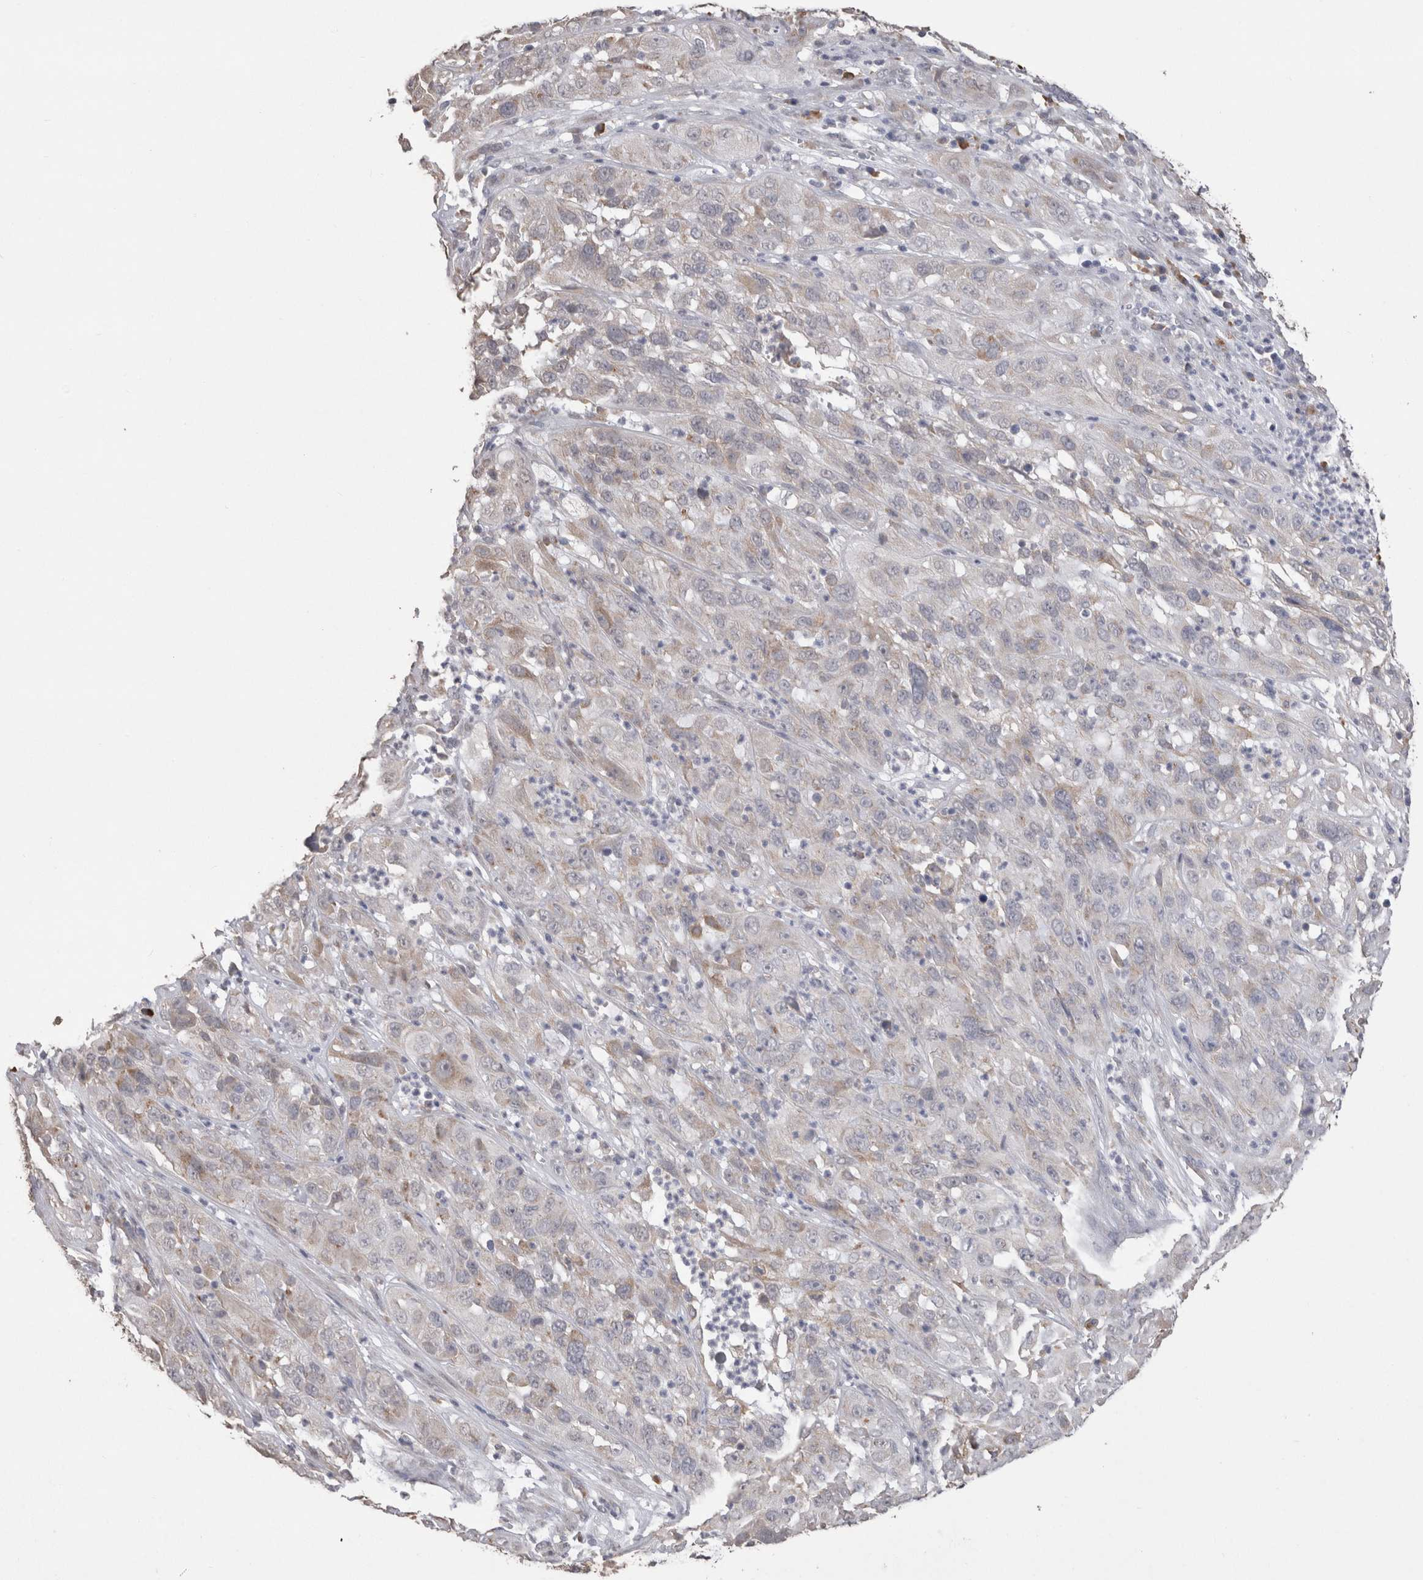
{"staining": {"intensity": "negative", "quantity": "none", "location": "none"}, "tissue": "cervical cancer", "cell_type": "Tumor cells", "image_type": "cancer", "snomed": [{"axis": "morphology", "description": "Squamous cell carcinoma, NOS"}, {"axis": "topography", "description": "Cervix"}], "caption": "Cervical cancer was stained to show a protein in brown. There is no significant positivity in tumor cells.", "gene": "NOMO1", "patient": {"sex": "female", "age": 32}}